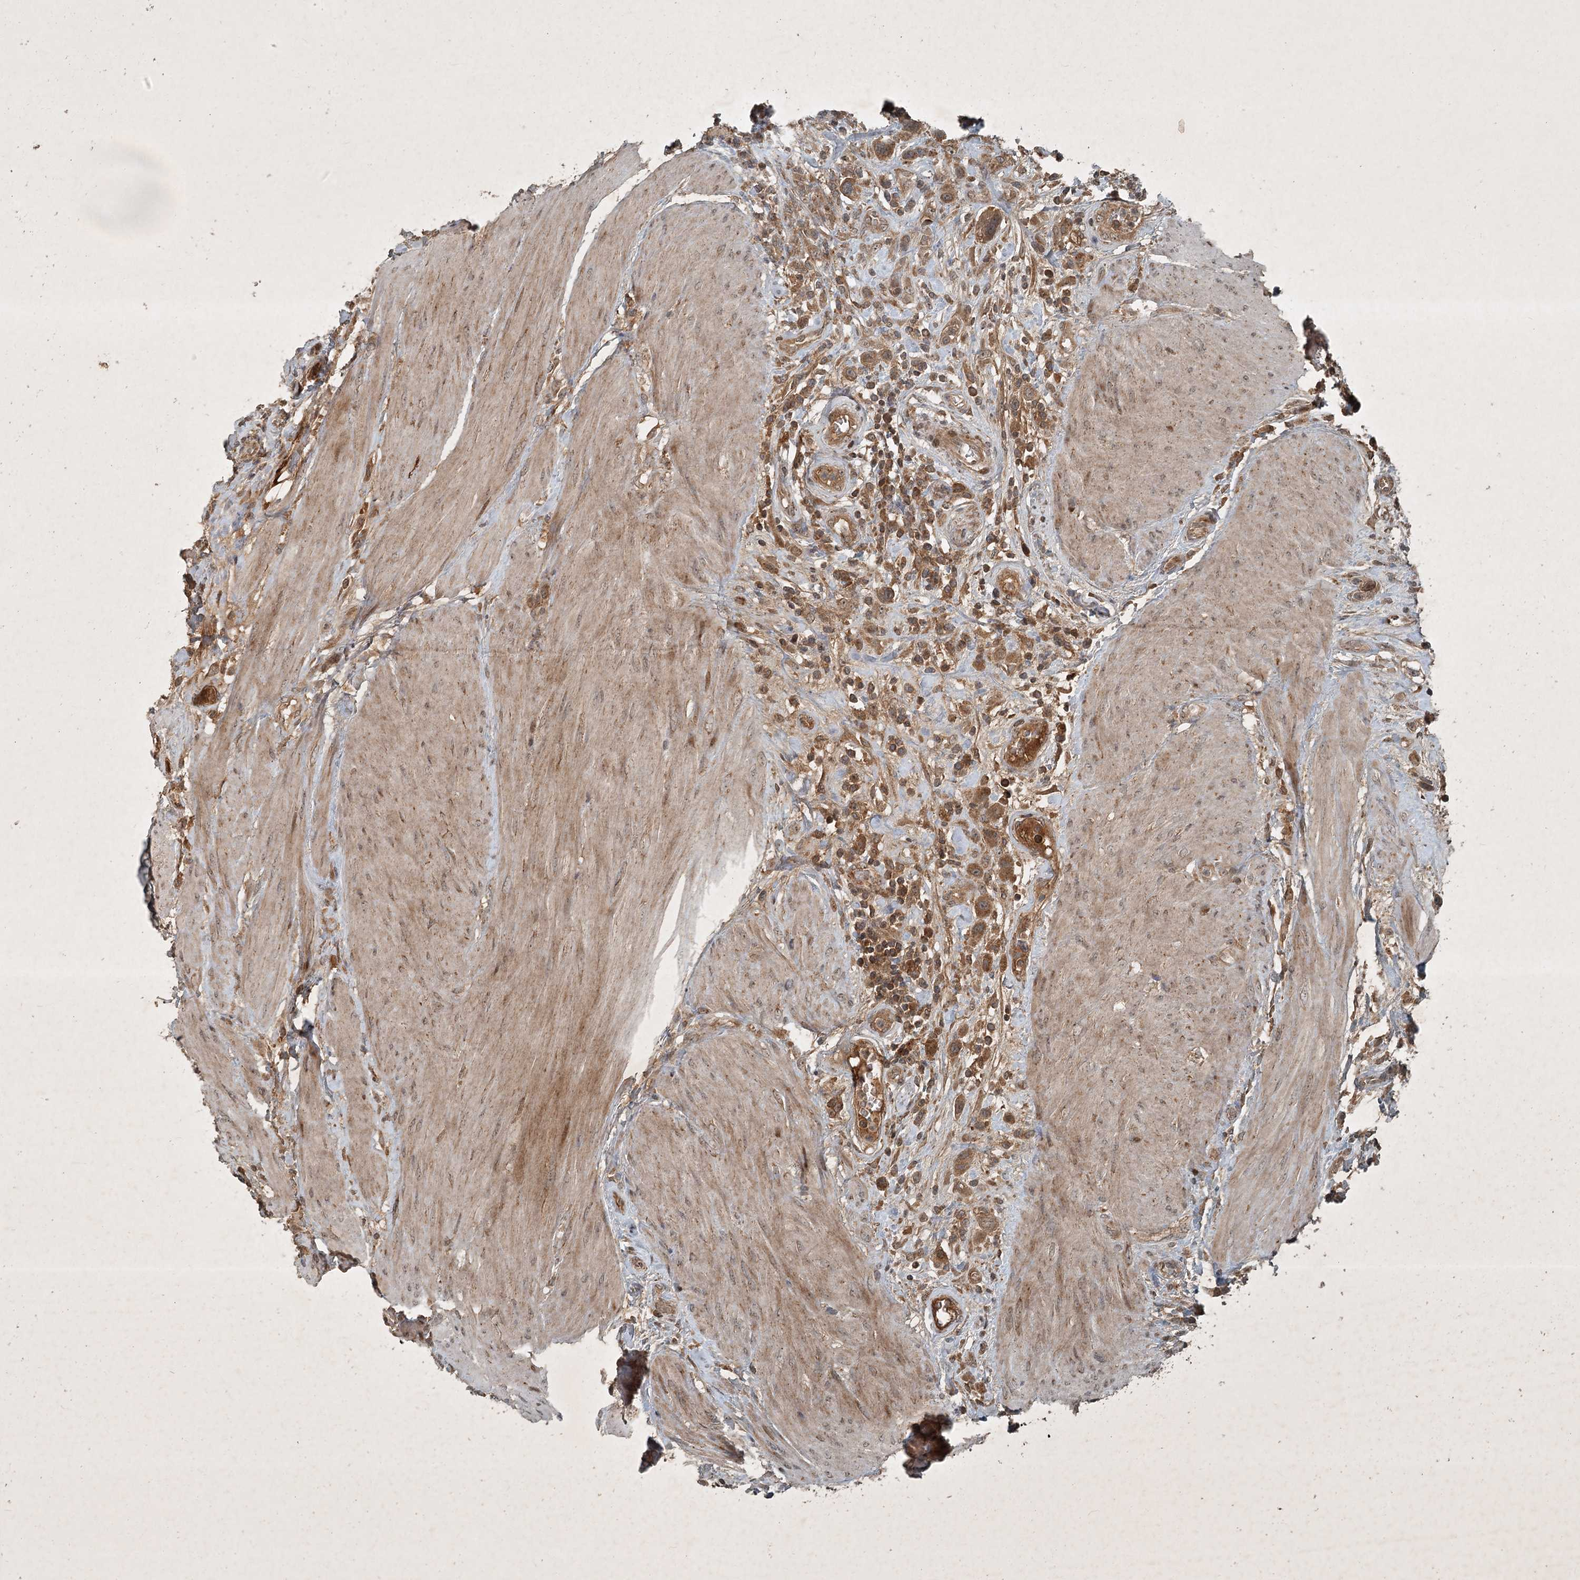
{"staining": {"intensity": "moderate", "quantity": ">75%", "location": "cytoplasmic/membranous"}, "tissue": "urothelial cancer", "cell_type": "Tumor cells", "image_type": "cancer", "snomed": [{"axis": "morphology", "description": "Urothelial carcinoma, High grade"}, {"axis": "topography", "description": "Urinary bladder"}], "caption": "The image exhibits immunohistochemical staining of high-grade urothelial carcinoma. There is moderate cytoplasmic/membranous expression is identified in approximately >75% of tumor cells.", "gene": "UNC93A", "patient": {"sex": "male", "age": 50}}